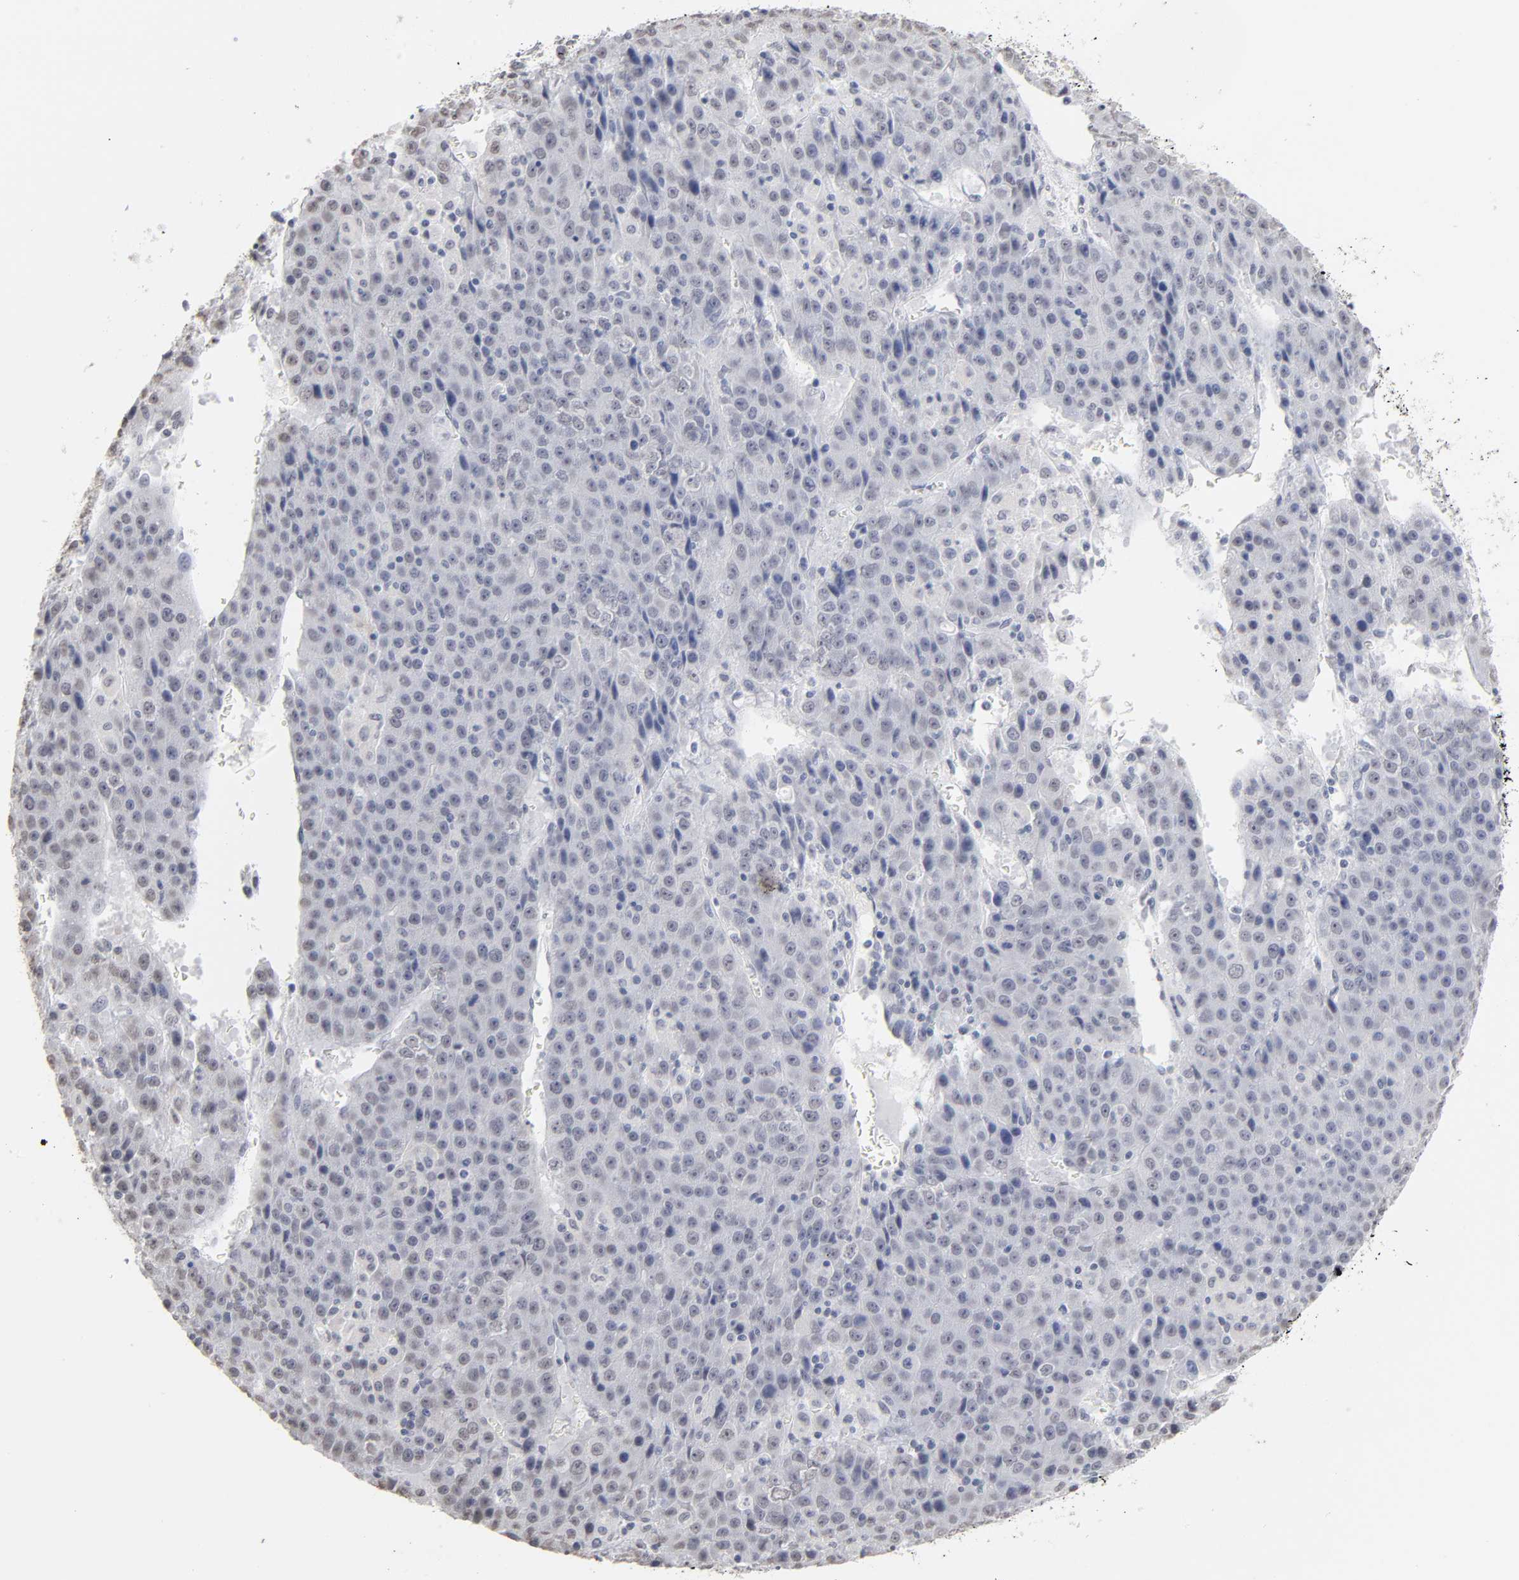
{"staining": {"intensity": "negative", "quantity": "none", "location": "none"}, "tissue": "liver cancer", "cell_type": "Tumor cells", "image_type": "cancer", "snomed": [{"axis": "morphology", "description": "Carcinoma, Hepatocellular, NOS"}, {"axis": "topography", "description": "Liver"}], "caption": "Immunohistochemistry (IHC) micrograph of human liver cancer (hepatocellular carcinoma) stained for a protein (brown), which reveals no positivity in tumor cells.", "gene": "CRABP2", "patient": {"sex": "female", "age": 53}}